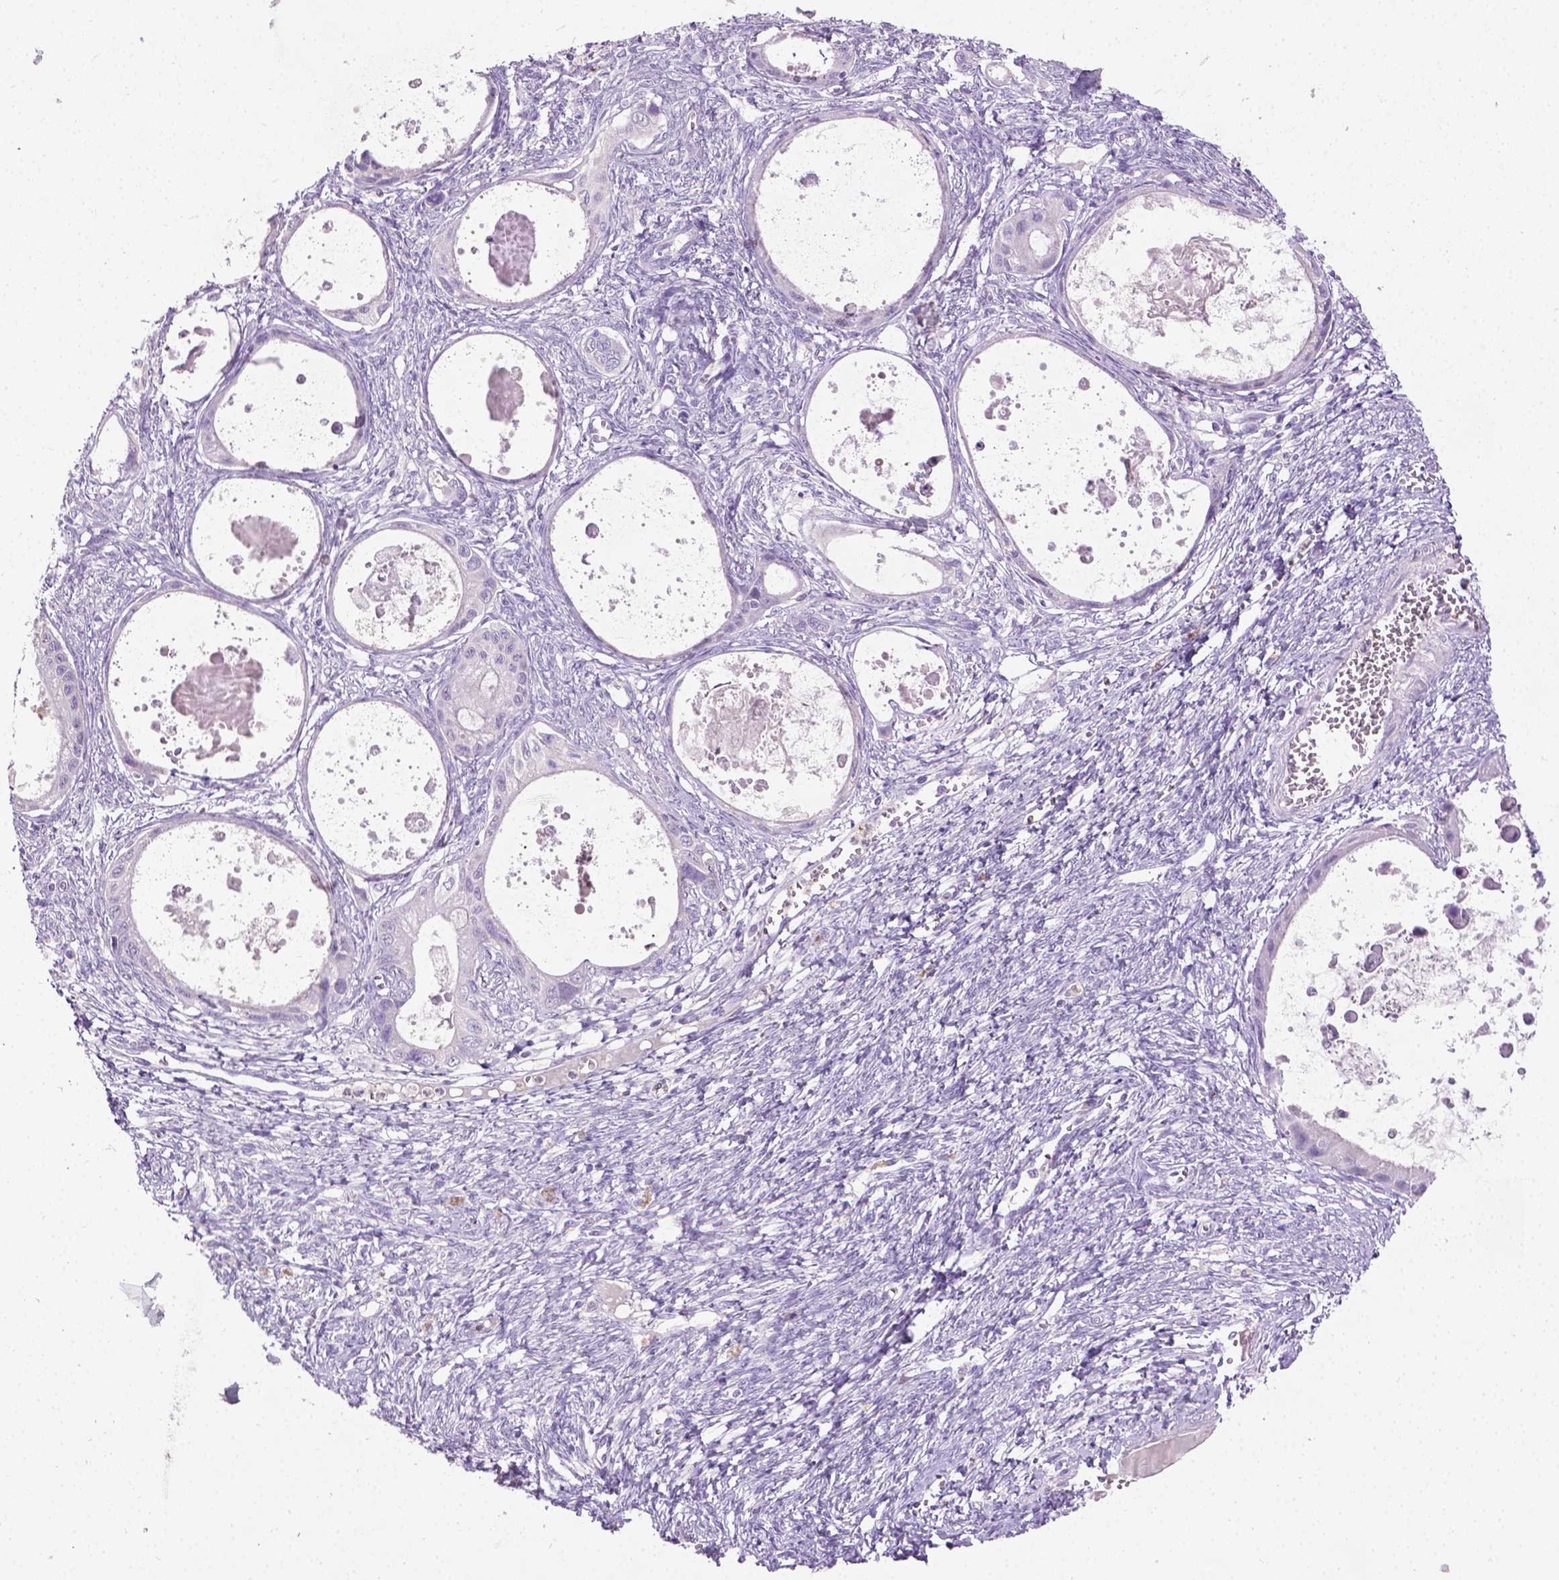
{"staining": {"intensity": "negative", "quantity": "none", "location": "none"}, "tissue": "ovarian cancer", "cell_type": "Tumor cells", "image_type": "cancer", "snomed": [{"axis": "morphology", "description": "Cystadenocarcinoma, mucinous, NOS"}, {"axis": "topography", "description": "Ovary"}], "caption": "The photomicrograph reveals no significant staining in tumor cells of ovarian cancer (mucinous cystadenocarcinoma).", "gene": "CDKN2D", "patient": {"sex": "female", "age": 64}}